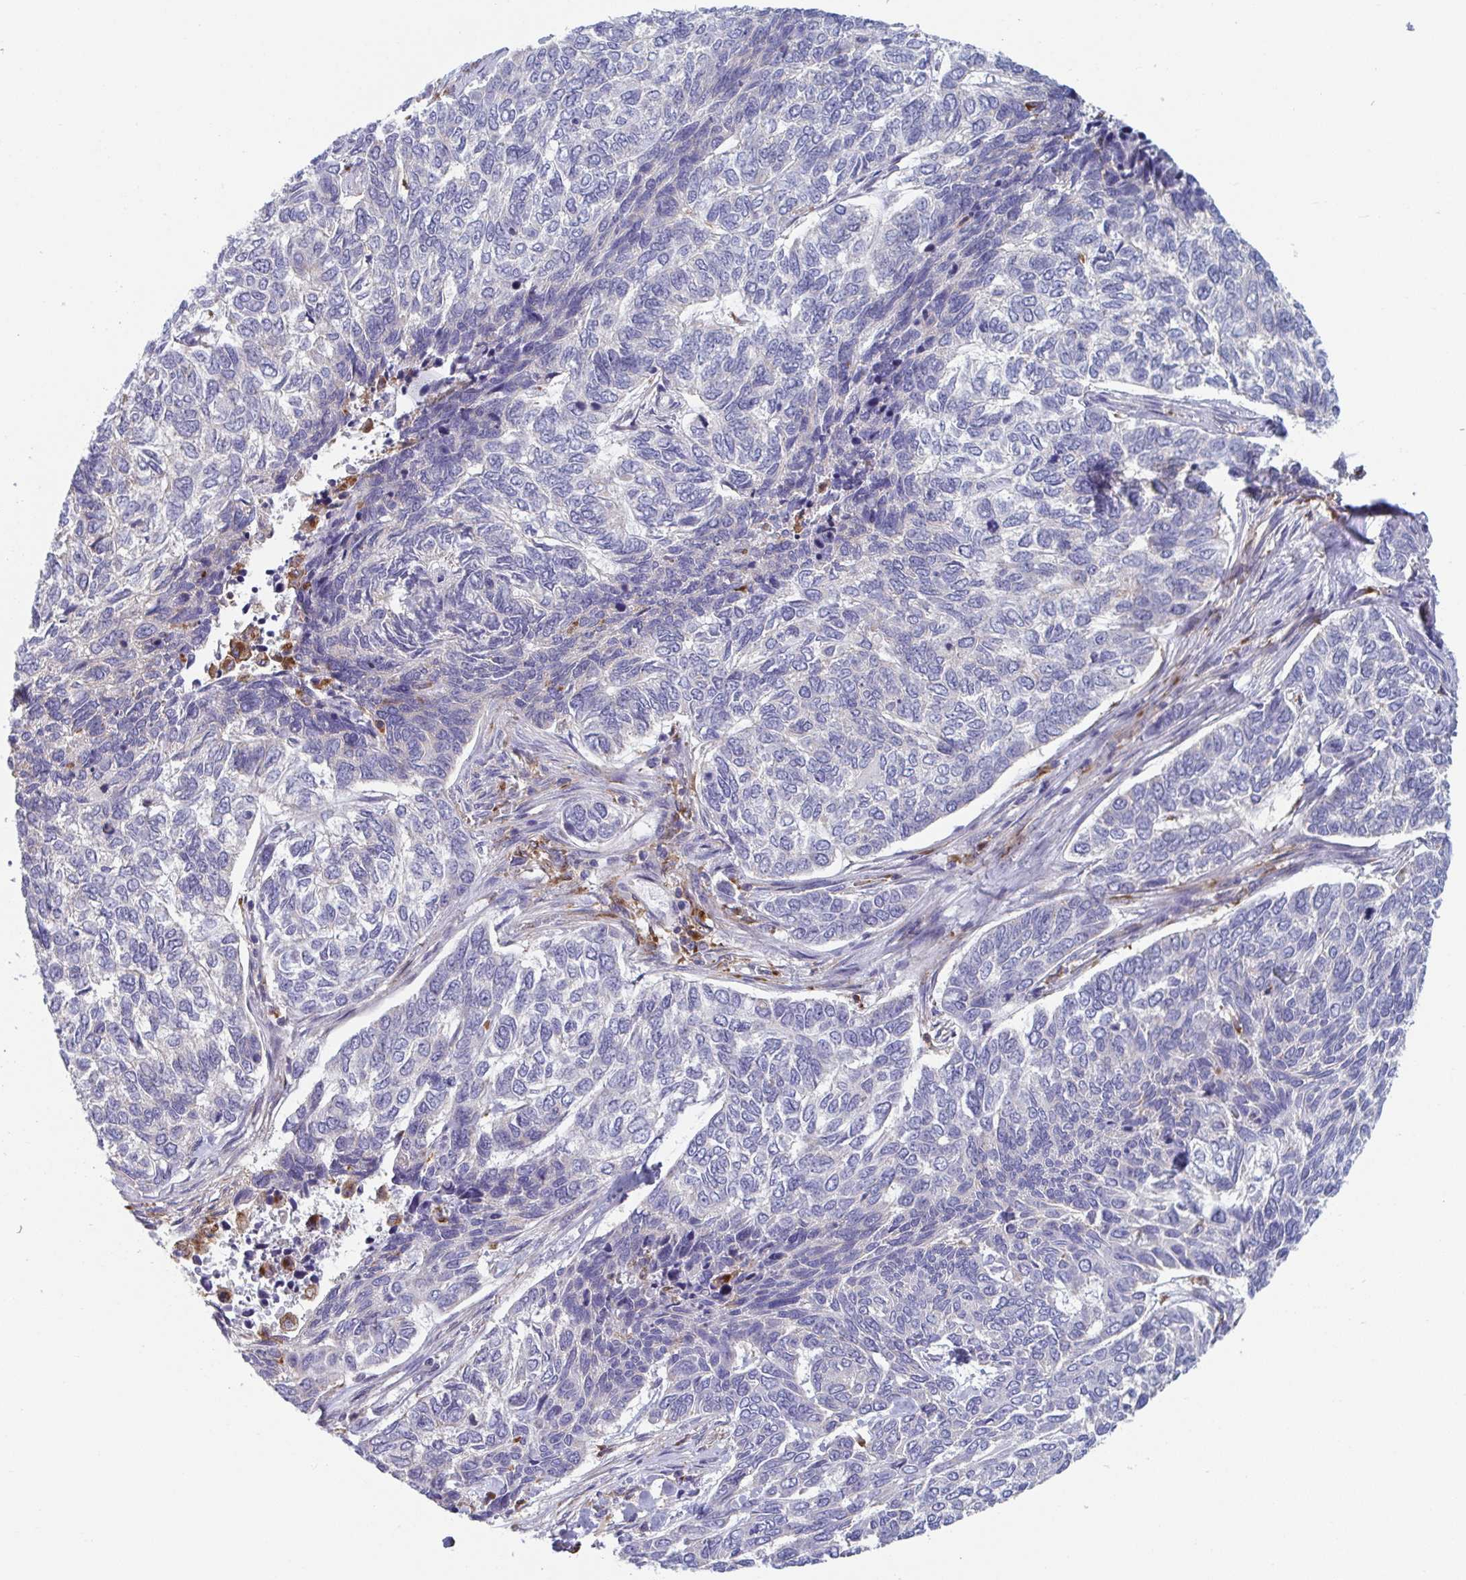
{"staining": {"intensity": "negative", "quantity": "none", "location": "none"}, "tissue": "skin cancer", "cell_type": "Tumor cells", "image_type": "cancer", "snomed": [{"axis": "morphology", "description": "Basal cell carcinoma"}, {"axis": "topography", "description": "Skin"}], "caption": "This is an immunohistochemistry (IHC) micrograph of human basal cell carcinoma (skin). There is no positivity in tumor cells.", "gene": "NIPSNAP1", "patient": {"sex": "female", "age": 65}}